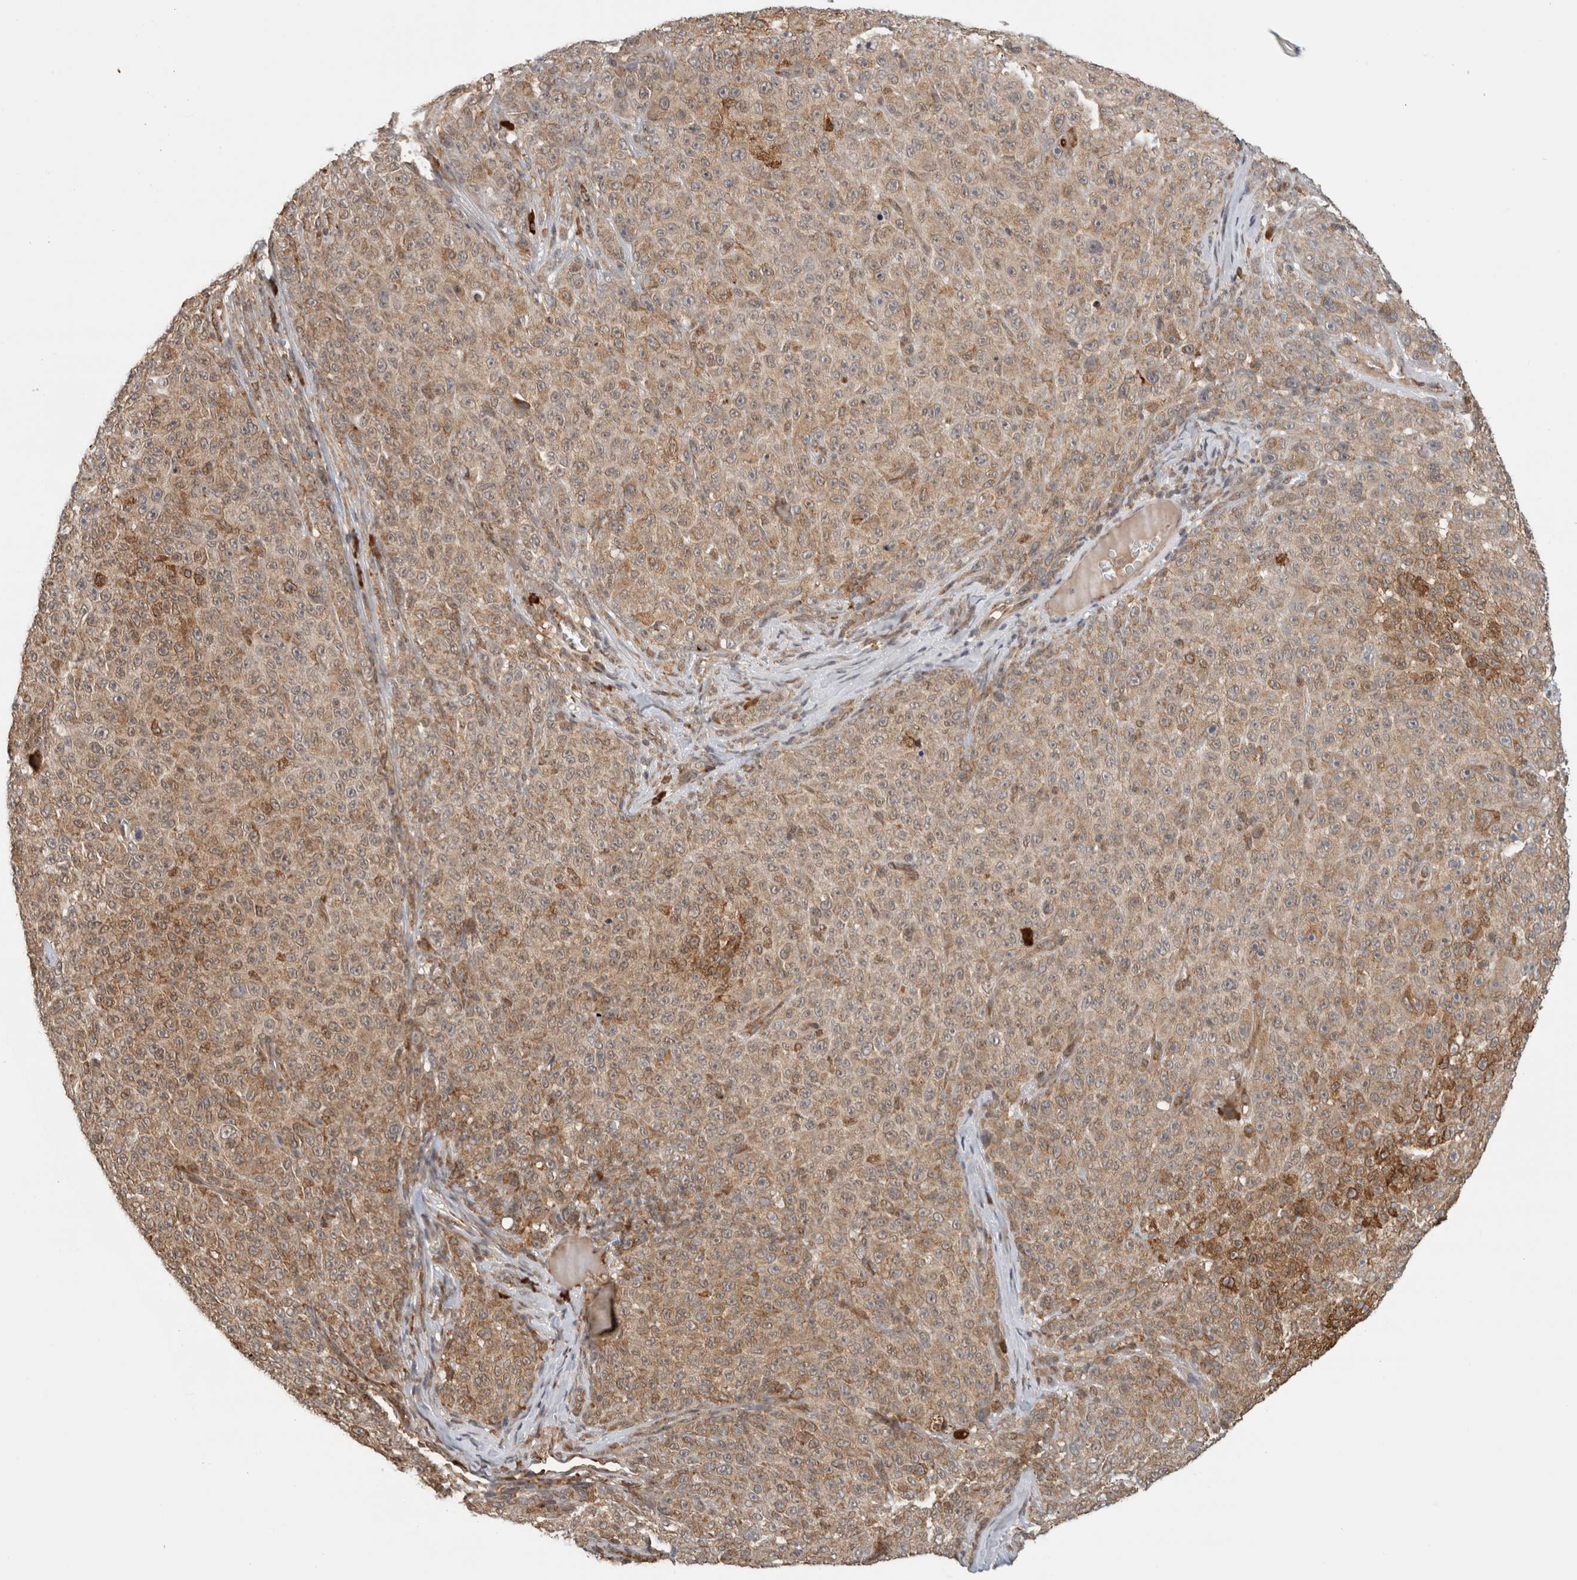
{"staining": {"intensity": "moderate", "quantity": ">75%", "location": "cytoplasmic/membranous"}, "tissue": "melanoma", "cell_type": "Tumor cells", "image_type": "cancer", "snomed": [{"axis": "morphology", "description": "Malignant melanoma, NOS"}, {"axis": "topography", "description": "Skin"}], "caption": "Tumor cells exhibit medium levels of moderate cytoplasmic/membranous positivity in about >75% of cells in malignant melanoma.", "gene": "MS4A7", "patient": {"sex": "female", "age": 82}}